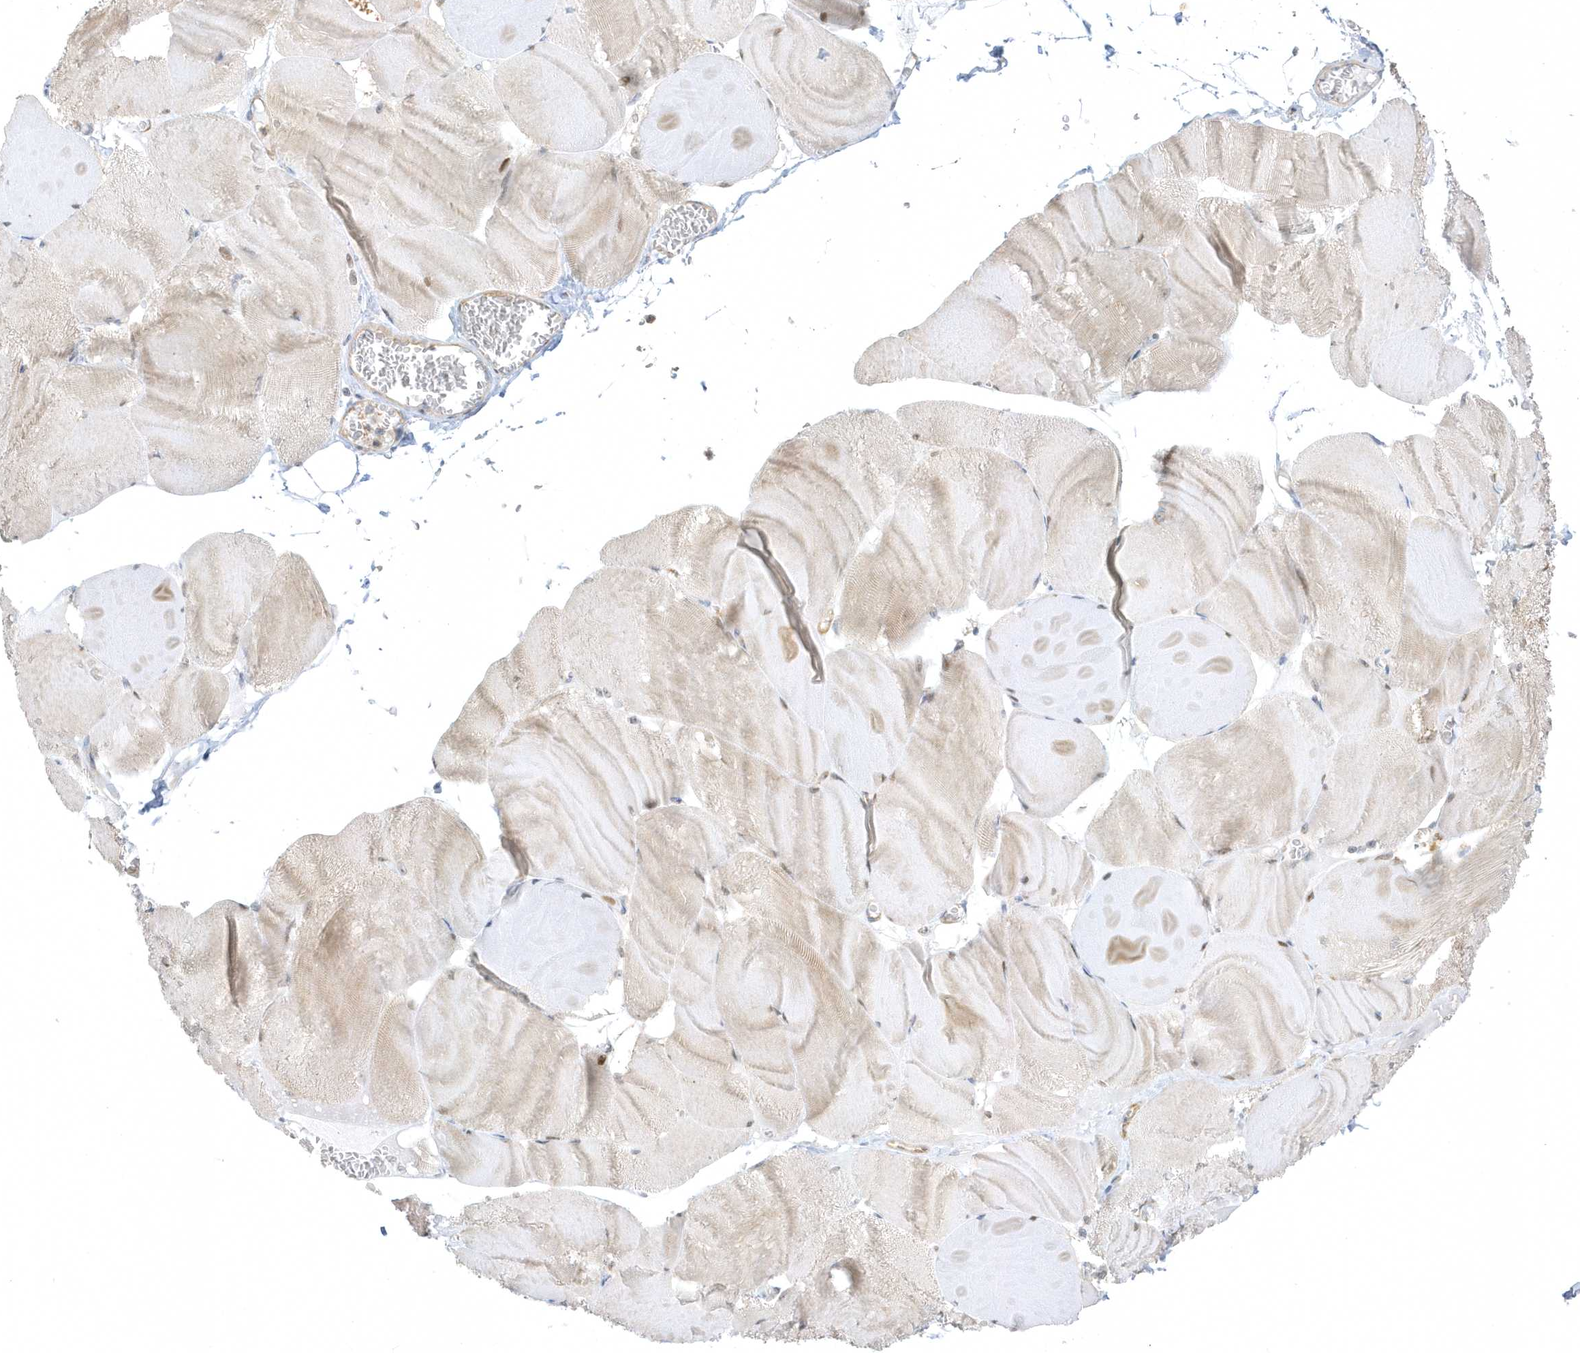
{"staining": {"intensity": "weak", "quantity": "25%-75%", "location": "cytoplasmic/membranous"}, "tissue": "skeletal muscle", "cell_type": "Myocytes", "image_type": "normal", "snomed": [{"axis": "morphology", "description": "Normal tissue, NOS"}, {"axis": "morphology", "description": "Basal cell carcinoma"}, {"axis": "topography", "description": "Skeletal muscle"}], "caption": "High-magnification brightfield microscopy of normal skeletal muscle stained with DAB (brown) and counterstained with hematoxylin (blue). myocytes exhibit weak cytoplasmic/membranous staining is appreciated in approximately25%-75% of cells.", "gene": "ARHGEF9", "patient": {"sex": "female", "age": 64}}